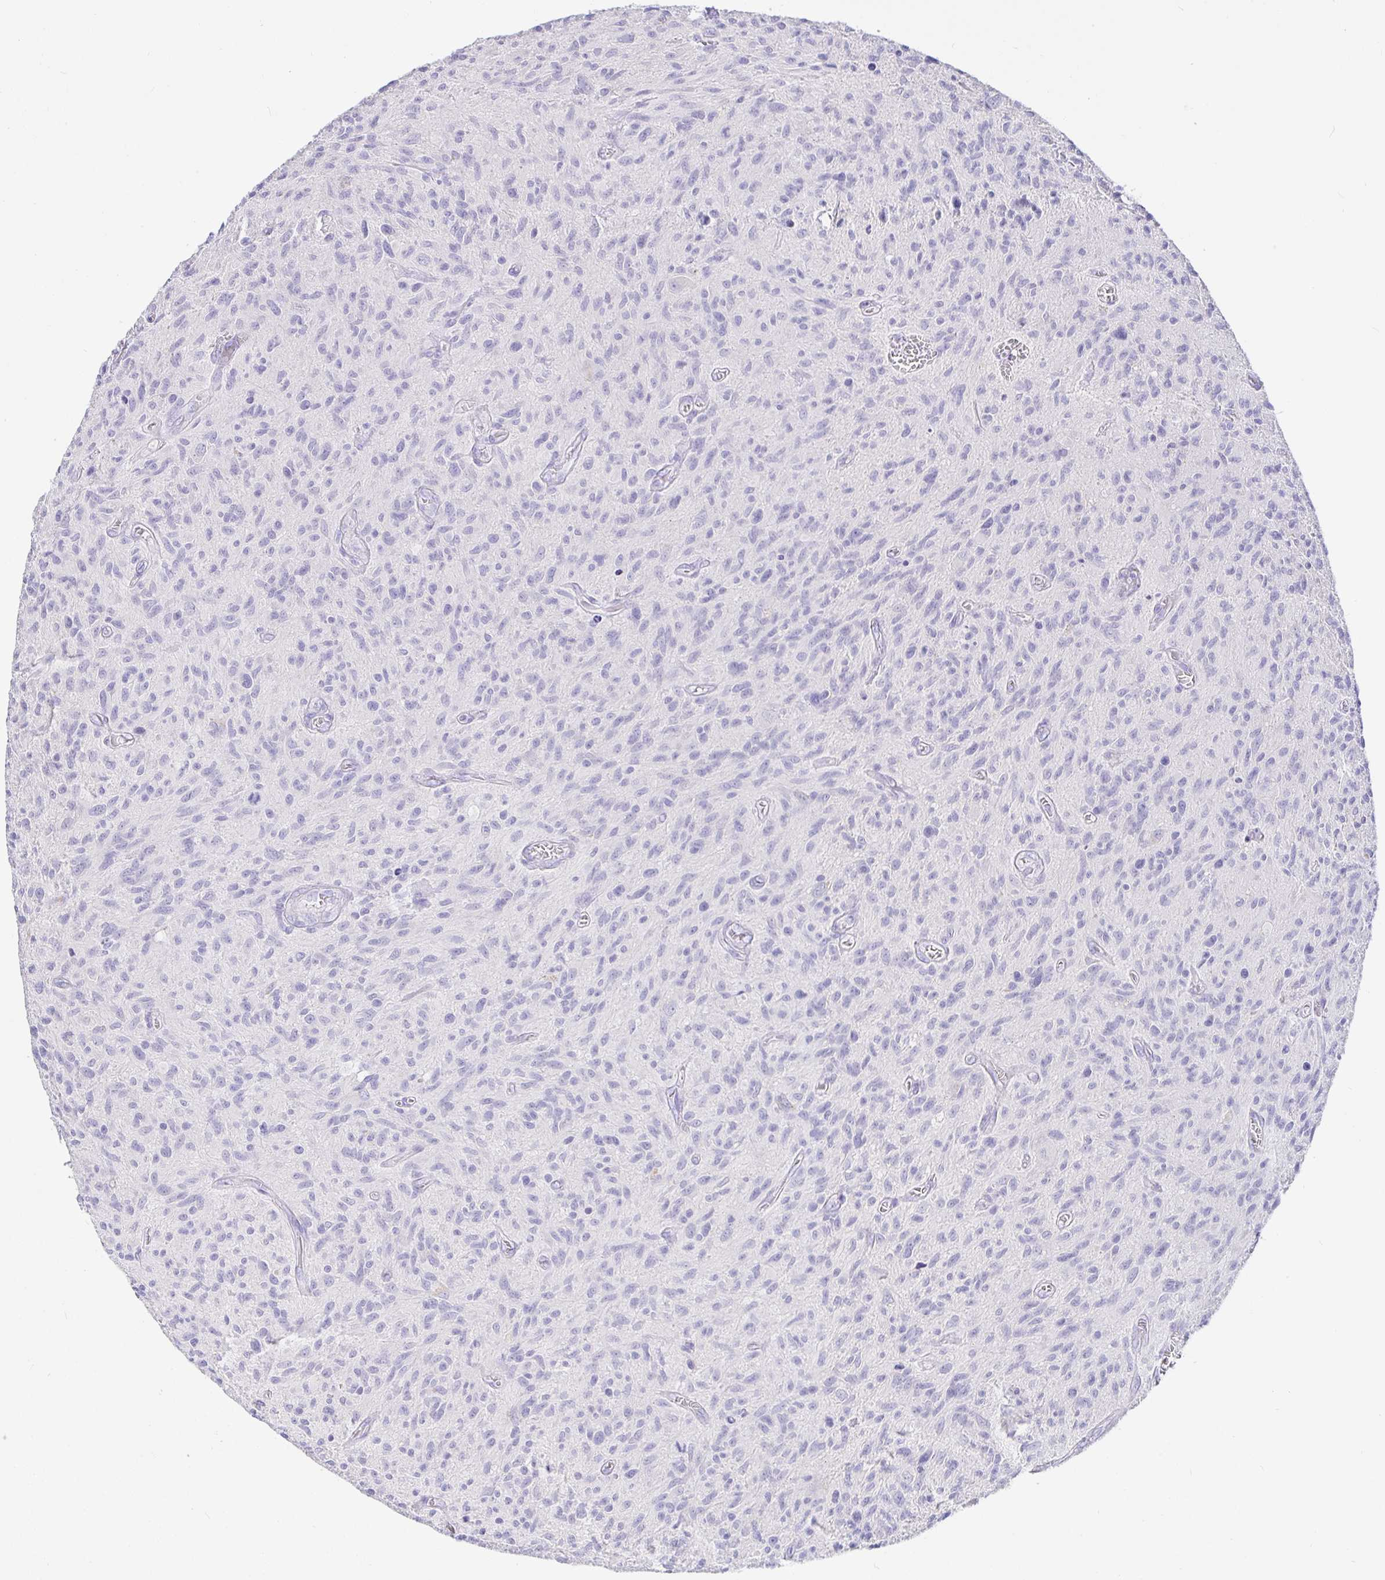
{"staining": {"intensity": "negative", "quantity": "none", "location": "none"}, "tissue": "glioma", "cell_type": "Tumor cells", "image_type": "cancer", "snomed": [{"axis": "morphology", "description": "Glioma, malignant, High grade"}, {"axis": "topography", "description": "Brain"}], "caption": "This image is of glioma stained with immunohistochemistry (IHC) to label a protein in brown with the nuclei are counter-stained blue. There is no expression in tumor cells.", "gene": "TPTE", "patient": {"sex": "male", "age": 75}}